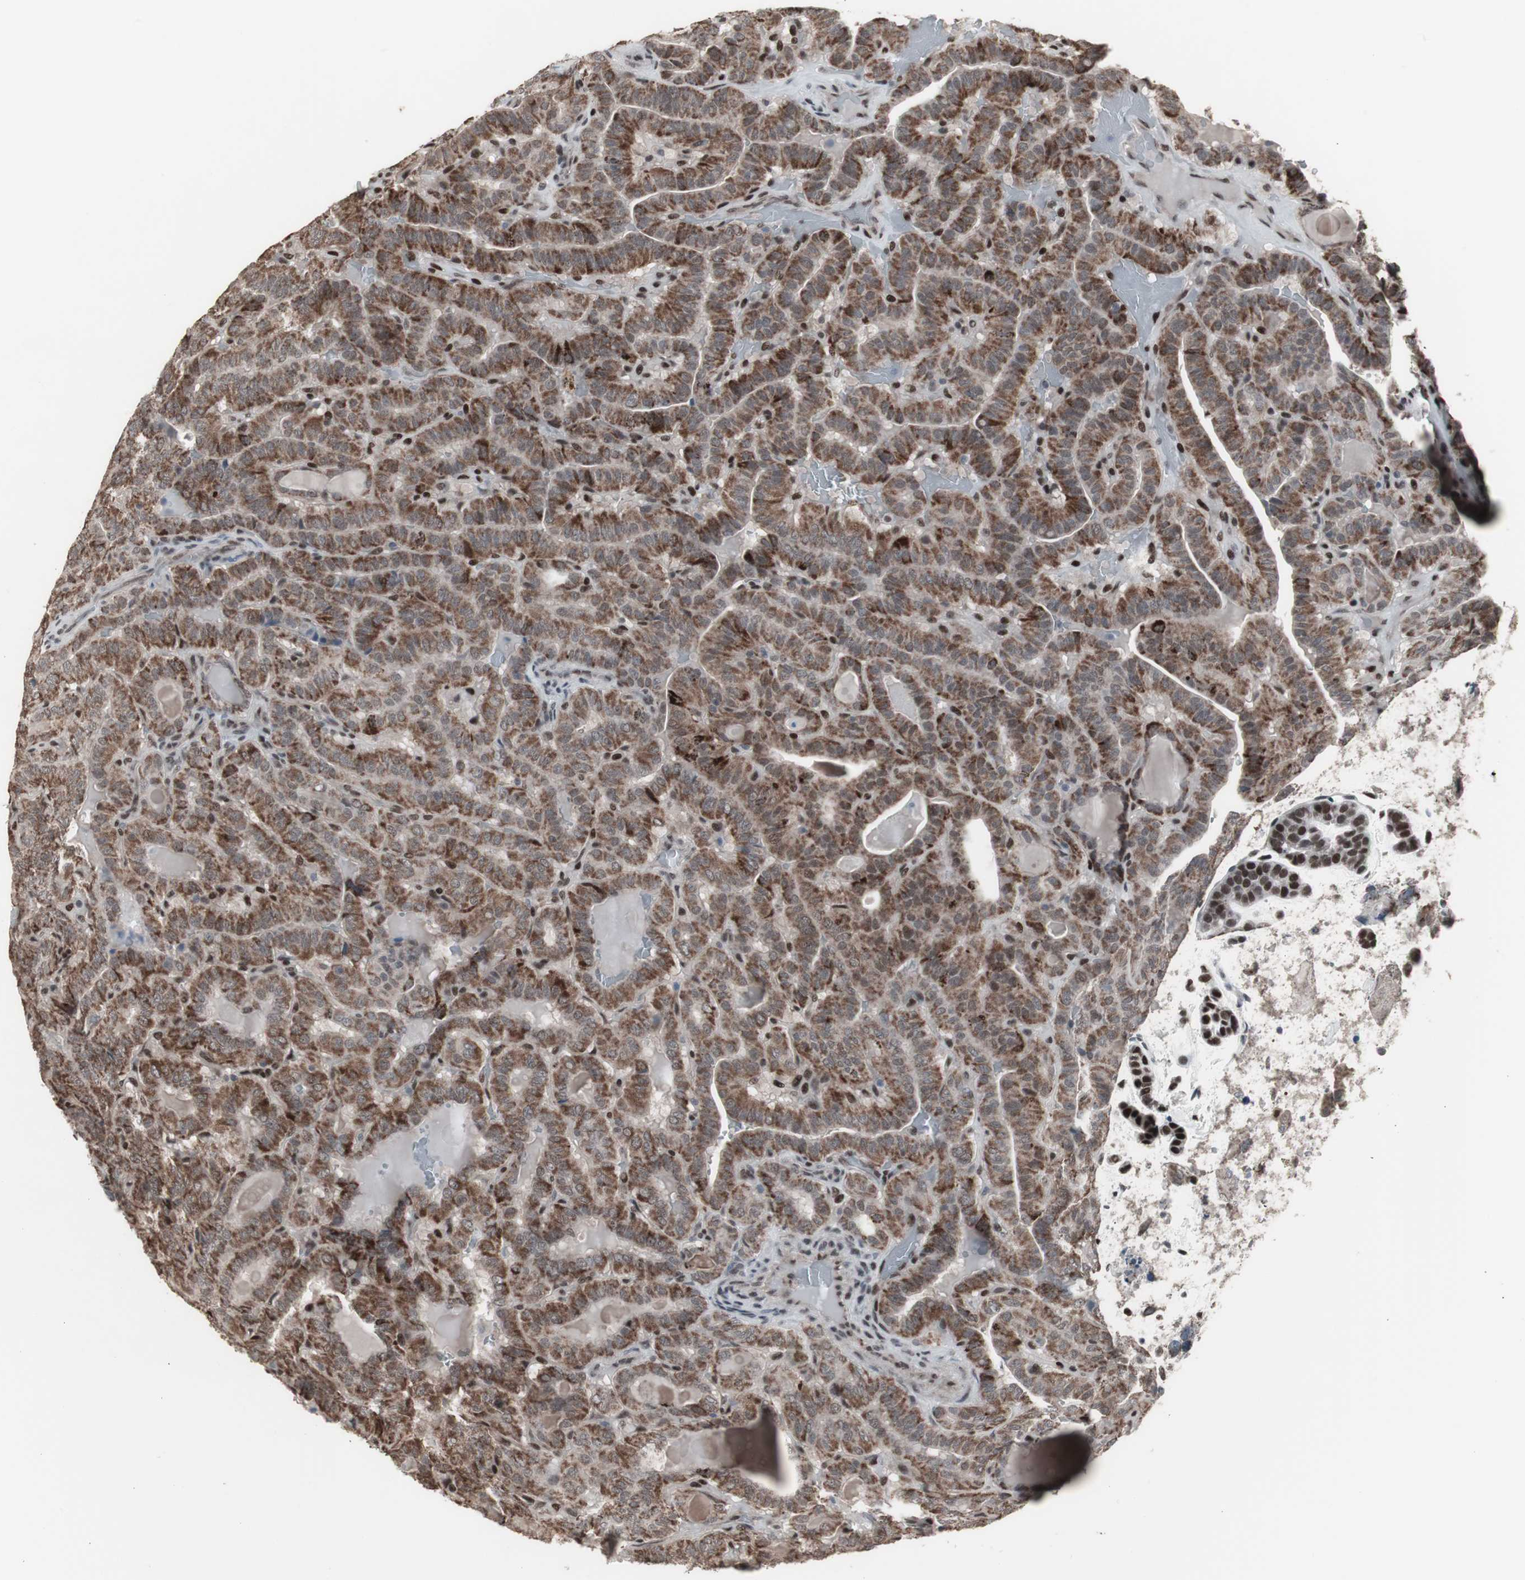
{"staining": {"intensity": "moderate", "quantity": ">75%", "location": "cytoplasmic/membranous,nuclear"}, "tissue": "thyroid cancer", "cell_type": "Tumor cells", "image_type": "cancer", "snomed": [{"axis": "morphology", "description": "Papillary adenocarcinoma, NOS"}, {"axis": "topography", "description": "Thyroid gland"}], "caption": "Moderate cytoplasmic/membranous and nuclear expression for a protein is identified in approximately >75% of tumor cells of thyroid papillary adenocarcinoma using immunohistochemistry.", "gene": "RXRA", "patient": {"sex": "male", "age": 77}}